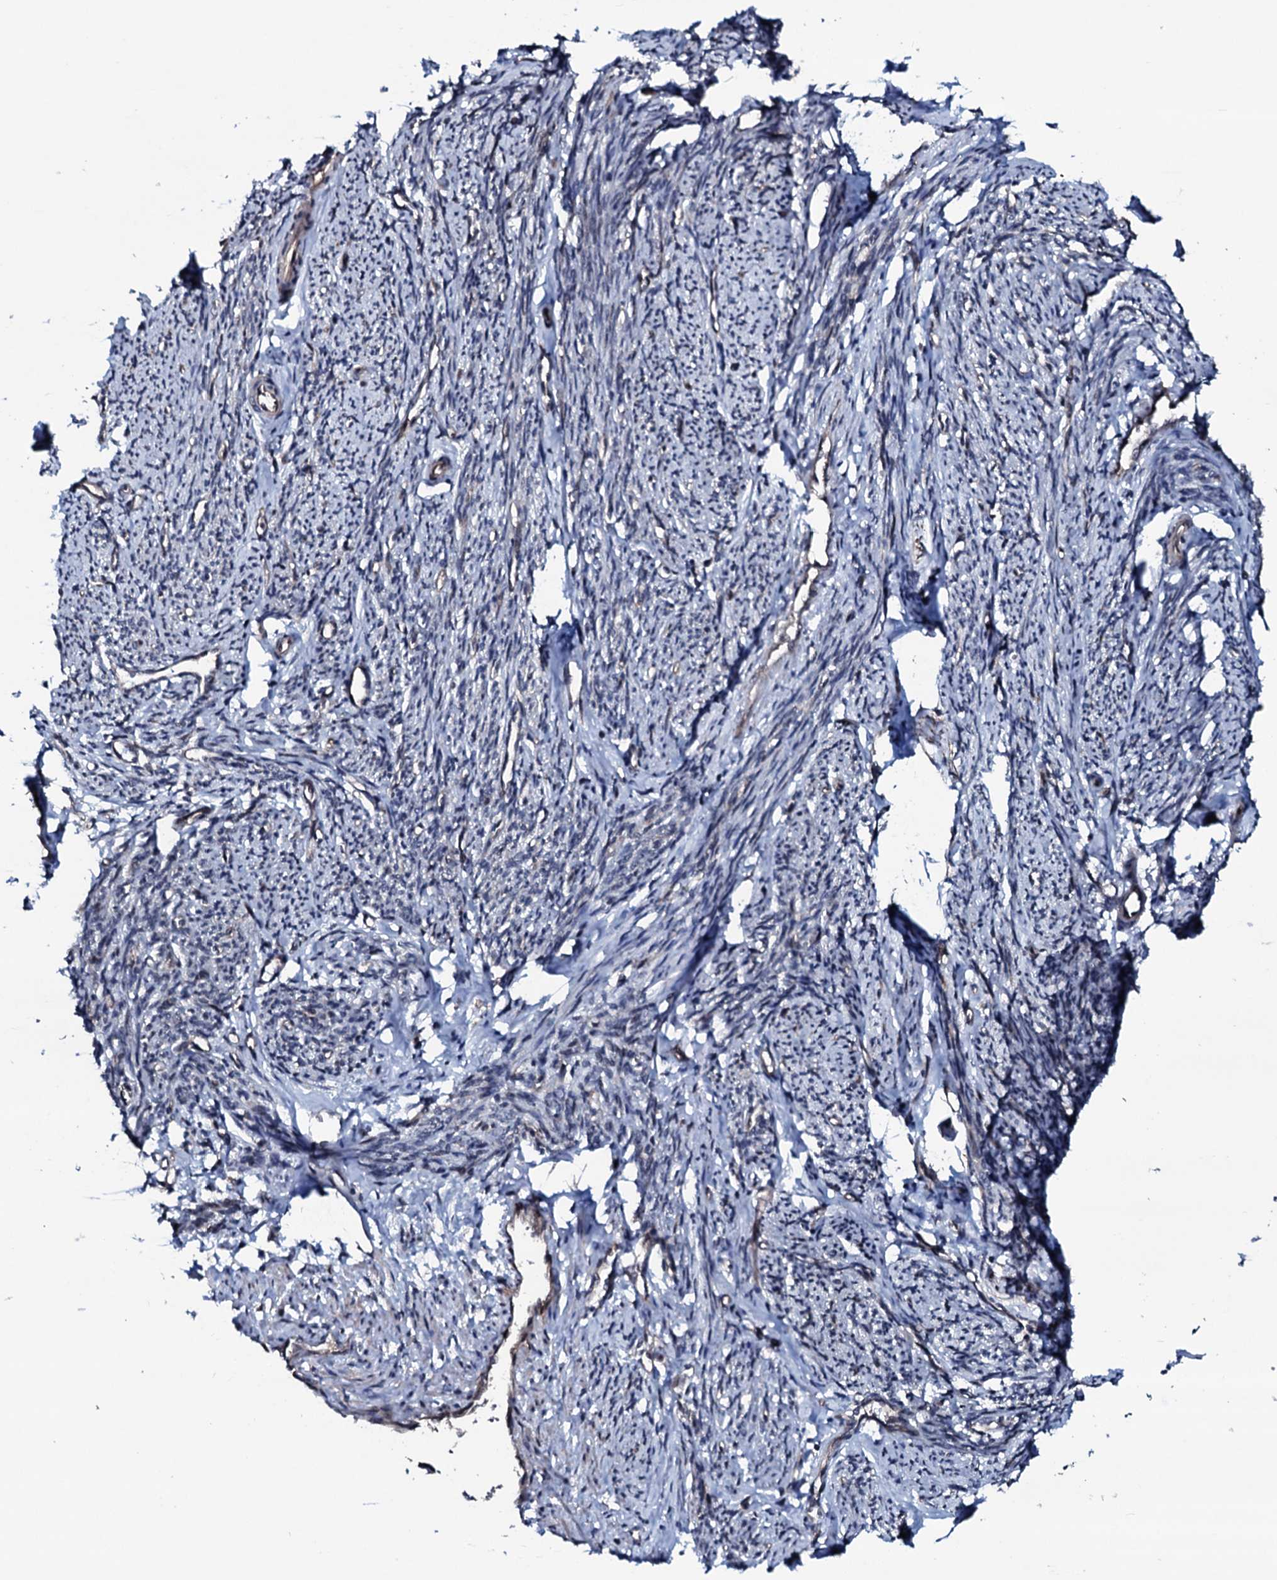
{"staining": {"intensity": "moderate", "quantity": "25%-75%", "location": "cytoplasmic/membranous,nuclear"}, "tissue": "smooth muscle", "cell_type": "Smooth muscle cells", "image_type": "normal", "snomed": [{"axis": "morphology", "description": "Normal tissue, NOS"}, {"axis": "topography", "description": "Smooth muscle"}, {"axis": "topography", "description": "Uterus"}], "caption": "Immunohistochemical staining of benign human smooth muscle demonstrates 25%-75% levels of moderate cytoplasmic/membranous,nuclear protein expression in approximately 25%-75% of smooth muscle cells.", "gene": "OGFOD2", "patient": {"sex": "female", "age": 59}}